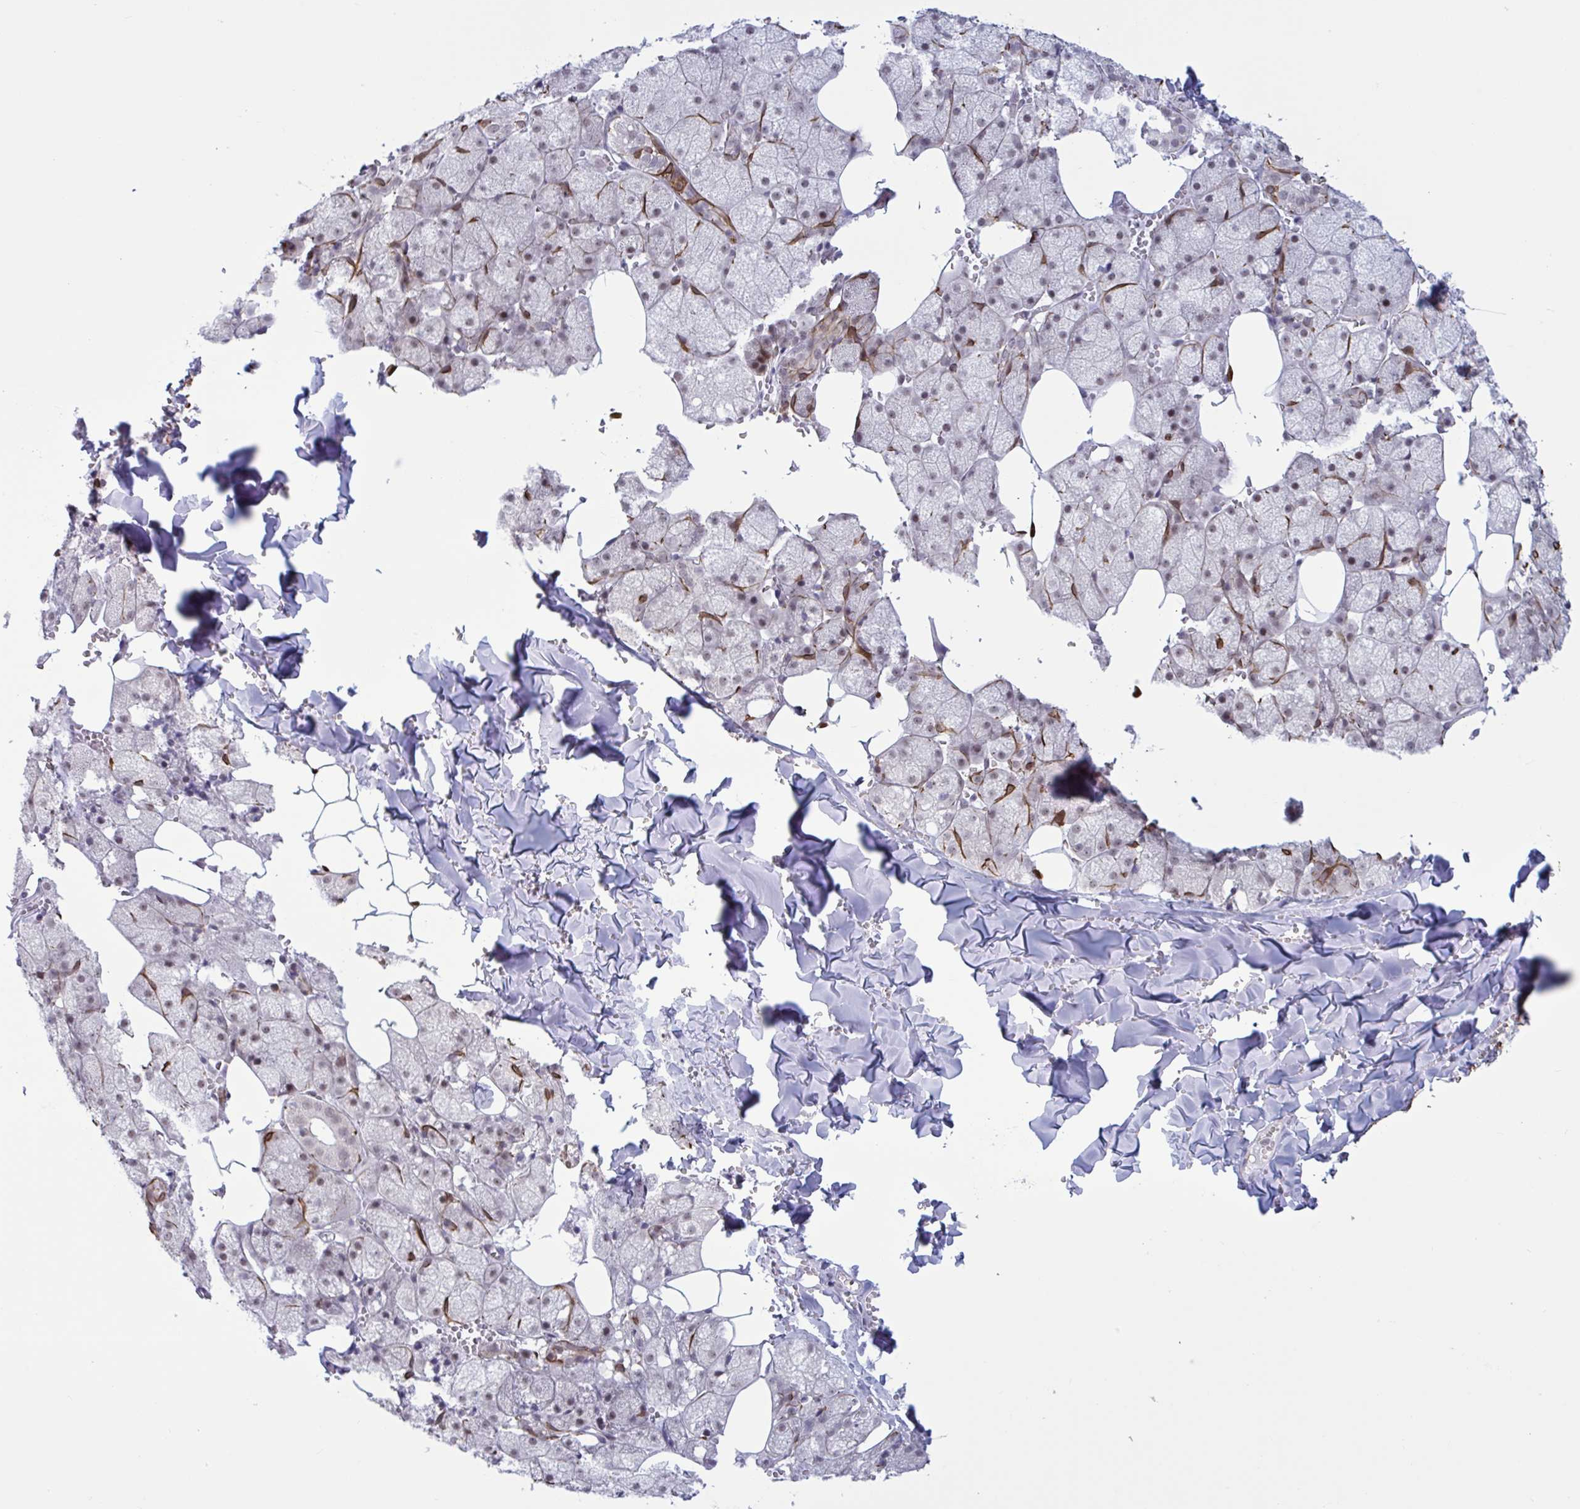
{"staining": {"intensity": "moderate", "quantity": "25%-75%", "location": "nuclear"}, "tissue": "salivary gland", "cell_type": "Glandular cells", "image_type": "normal", "snomed": [{"axis": "morphology", "description": "Normal tissue, NOS"}, {"axis": "topography", "description": "Salivary gland"}, {"axis": "topography", "description": "Peripheral nerve tissue"}], "caption": "Immunohistochemistry (IHC) (DAB (3,3'-diaminobenzidine)) staining of unremarkable human salivary gland demonstrates moderate nuclear protein positivity in about 25%-75% of glandular cells.", "gene": "PRMT6", "patient": {"sex": "male", "age": 38}}